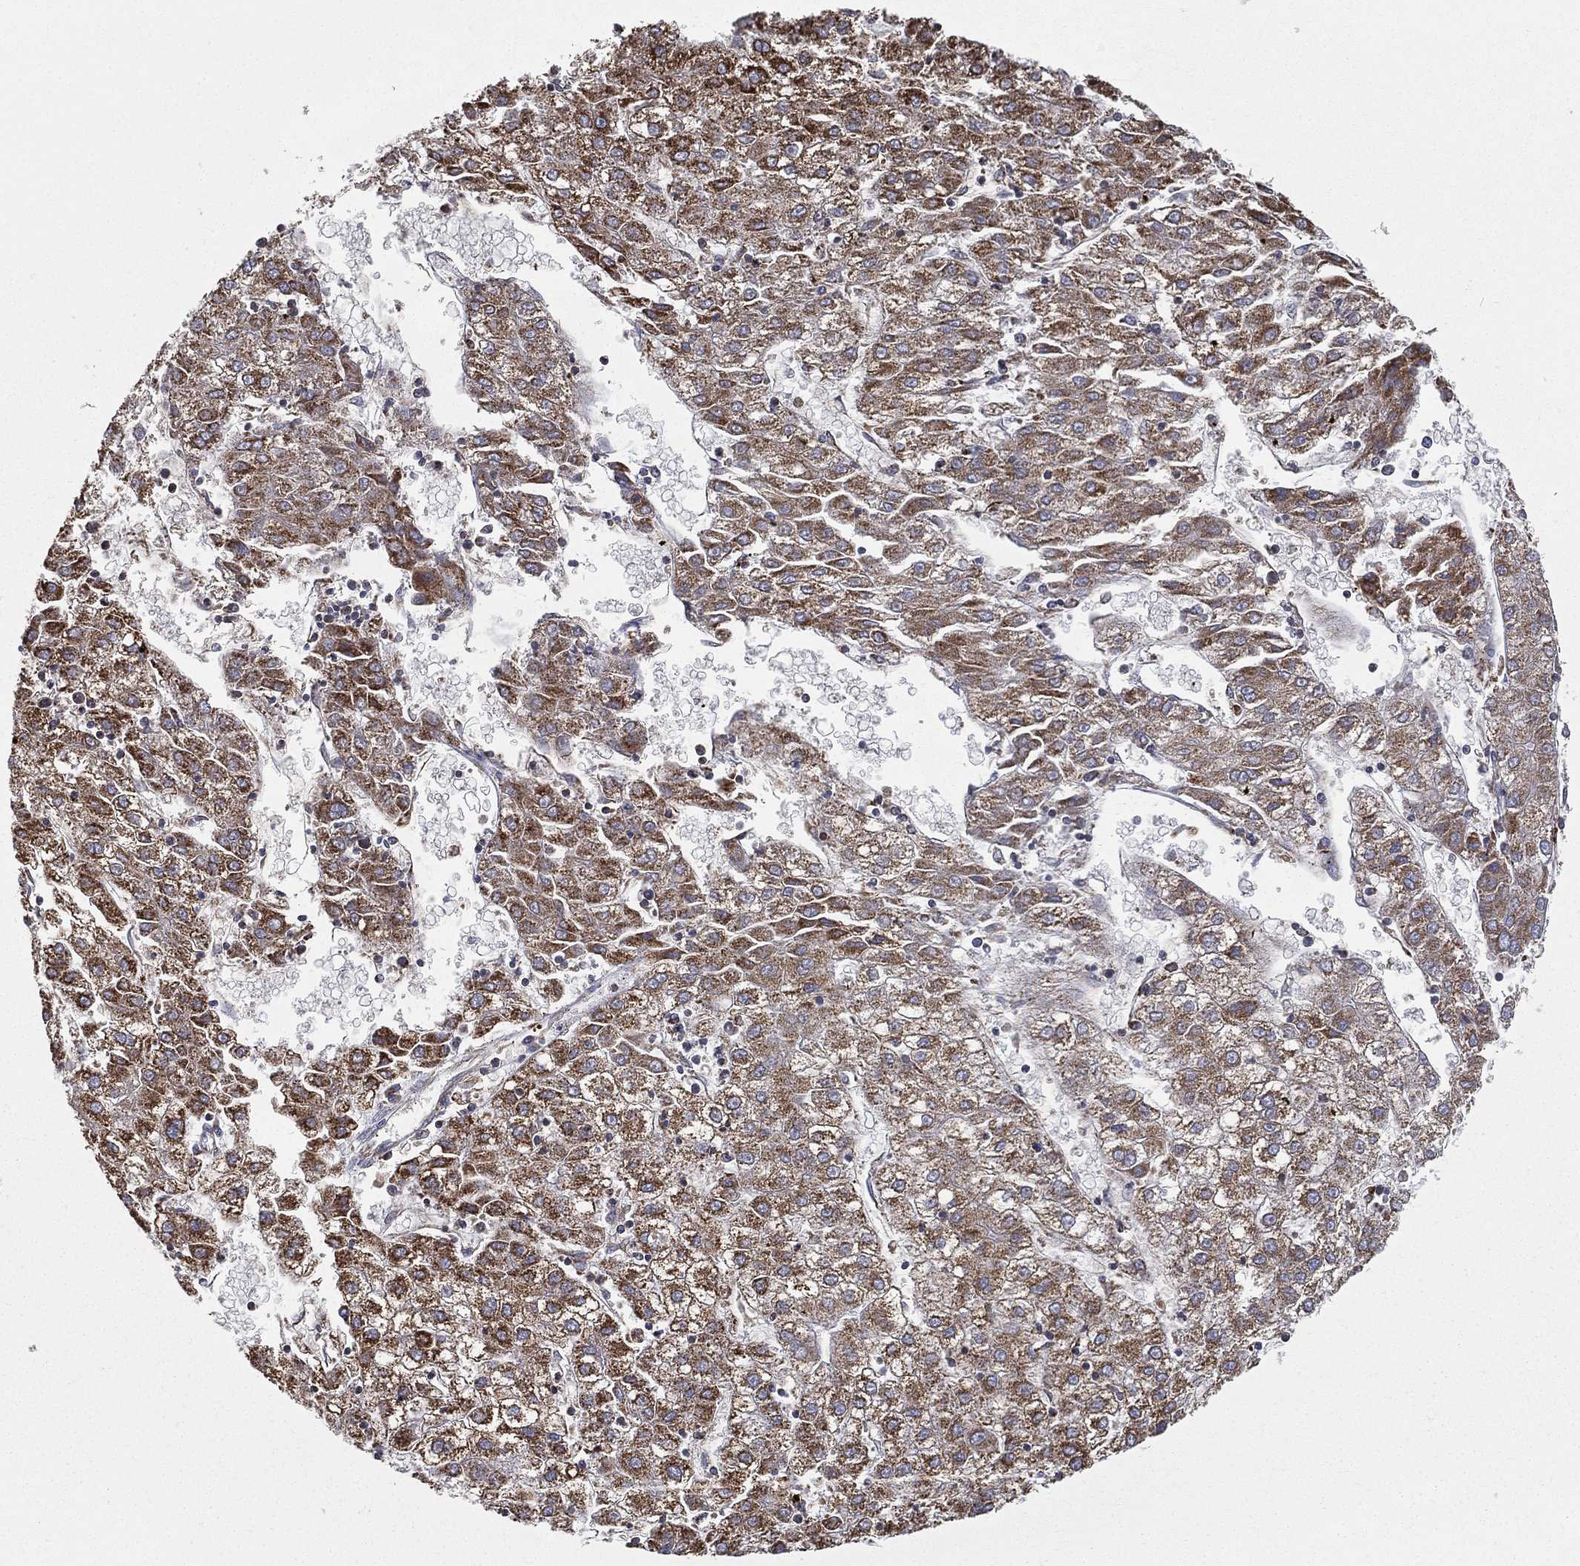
{"staining": {"intensity": "strong", "quantity": "25%-75%", "location": "cytoplasmic/membranous"}, "tissue": "liver cancer", "cell_type": "Tumor cells", "image_type": "cancer", "snomed": [{"axis": "morphology", "description": "Carcinoma, Hepatocellular, NOS"}, {"axis": "topography", "description": "Liver"}], "caption": "Tumor cells demonstrate high levels of strong cytoplasmic/membranous staining in approximately 25%-75% of cells in liver cancer. The staining was performed using DAB to visualize the protein expression in brown, while the nuclei were stained in blue with hematoxylin (Magnification: 20x).", "gene": "RIN3", "patient": {"sex": "male", "age": 72}}